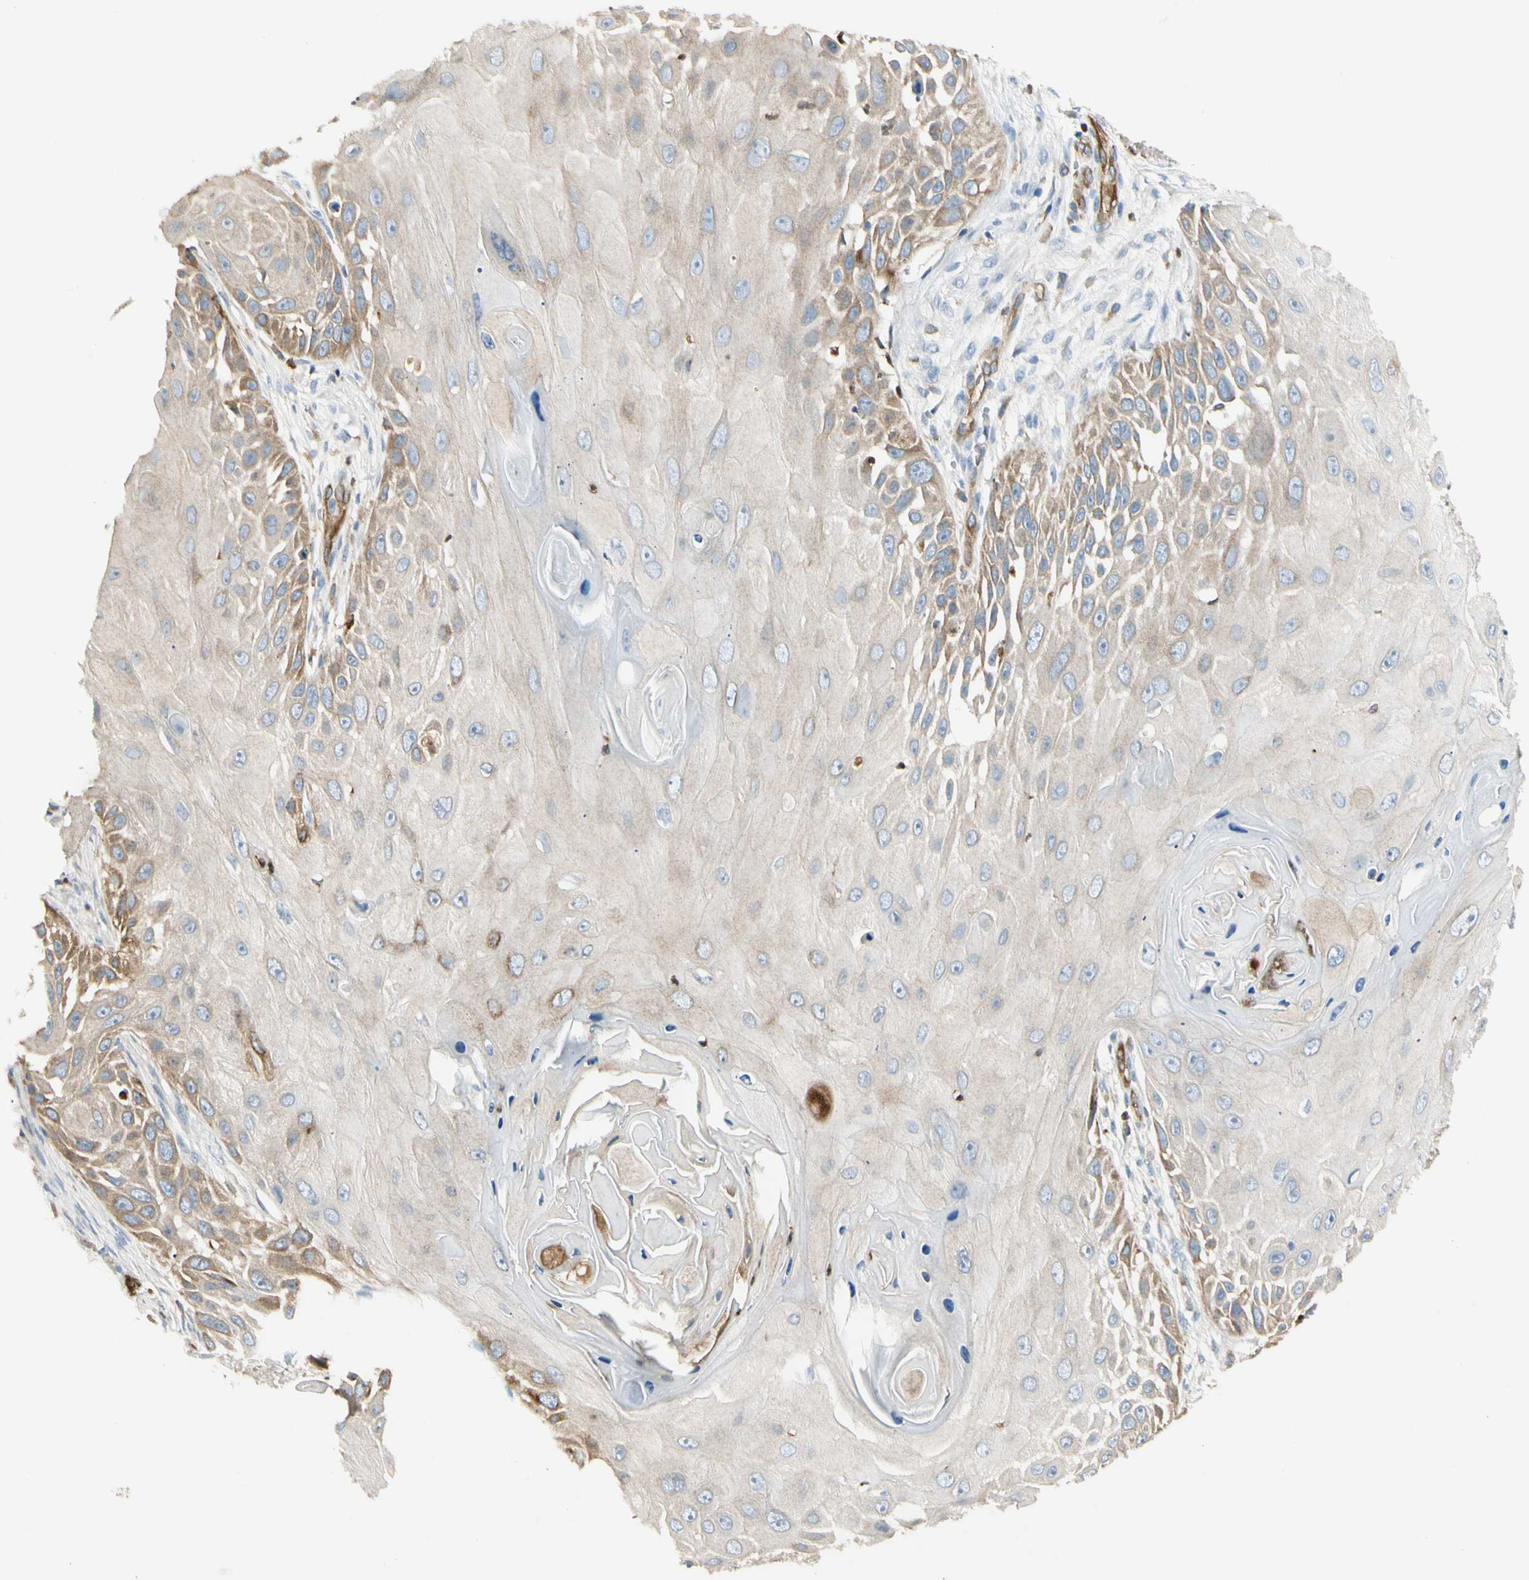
{"staining": {"intensity": "moderate", "quantity": "<25%", "location": "cytoplasmic/membranous"}, "tissue": "skin cancer", "cell_type": "Tumor cells", "image_type": "cancer", "snomed": [{"axis": "morphology", "description": "Squamous cell carcinoma, NOS"}, {"axis": "topography", "description": "Skin"}], "caption": "Skin squamous cell carcinoma tissue shows moderate cytoplasmic/membranous positivity in approximately <25% of tumor cells, visualized by immunohistochemistry. Nuclei are stained in blue.", "gene": "LPCAT2", "patient": {"sex": "female", "age": 44}}